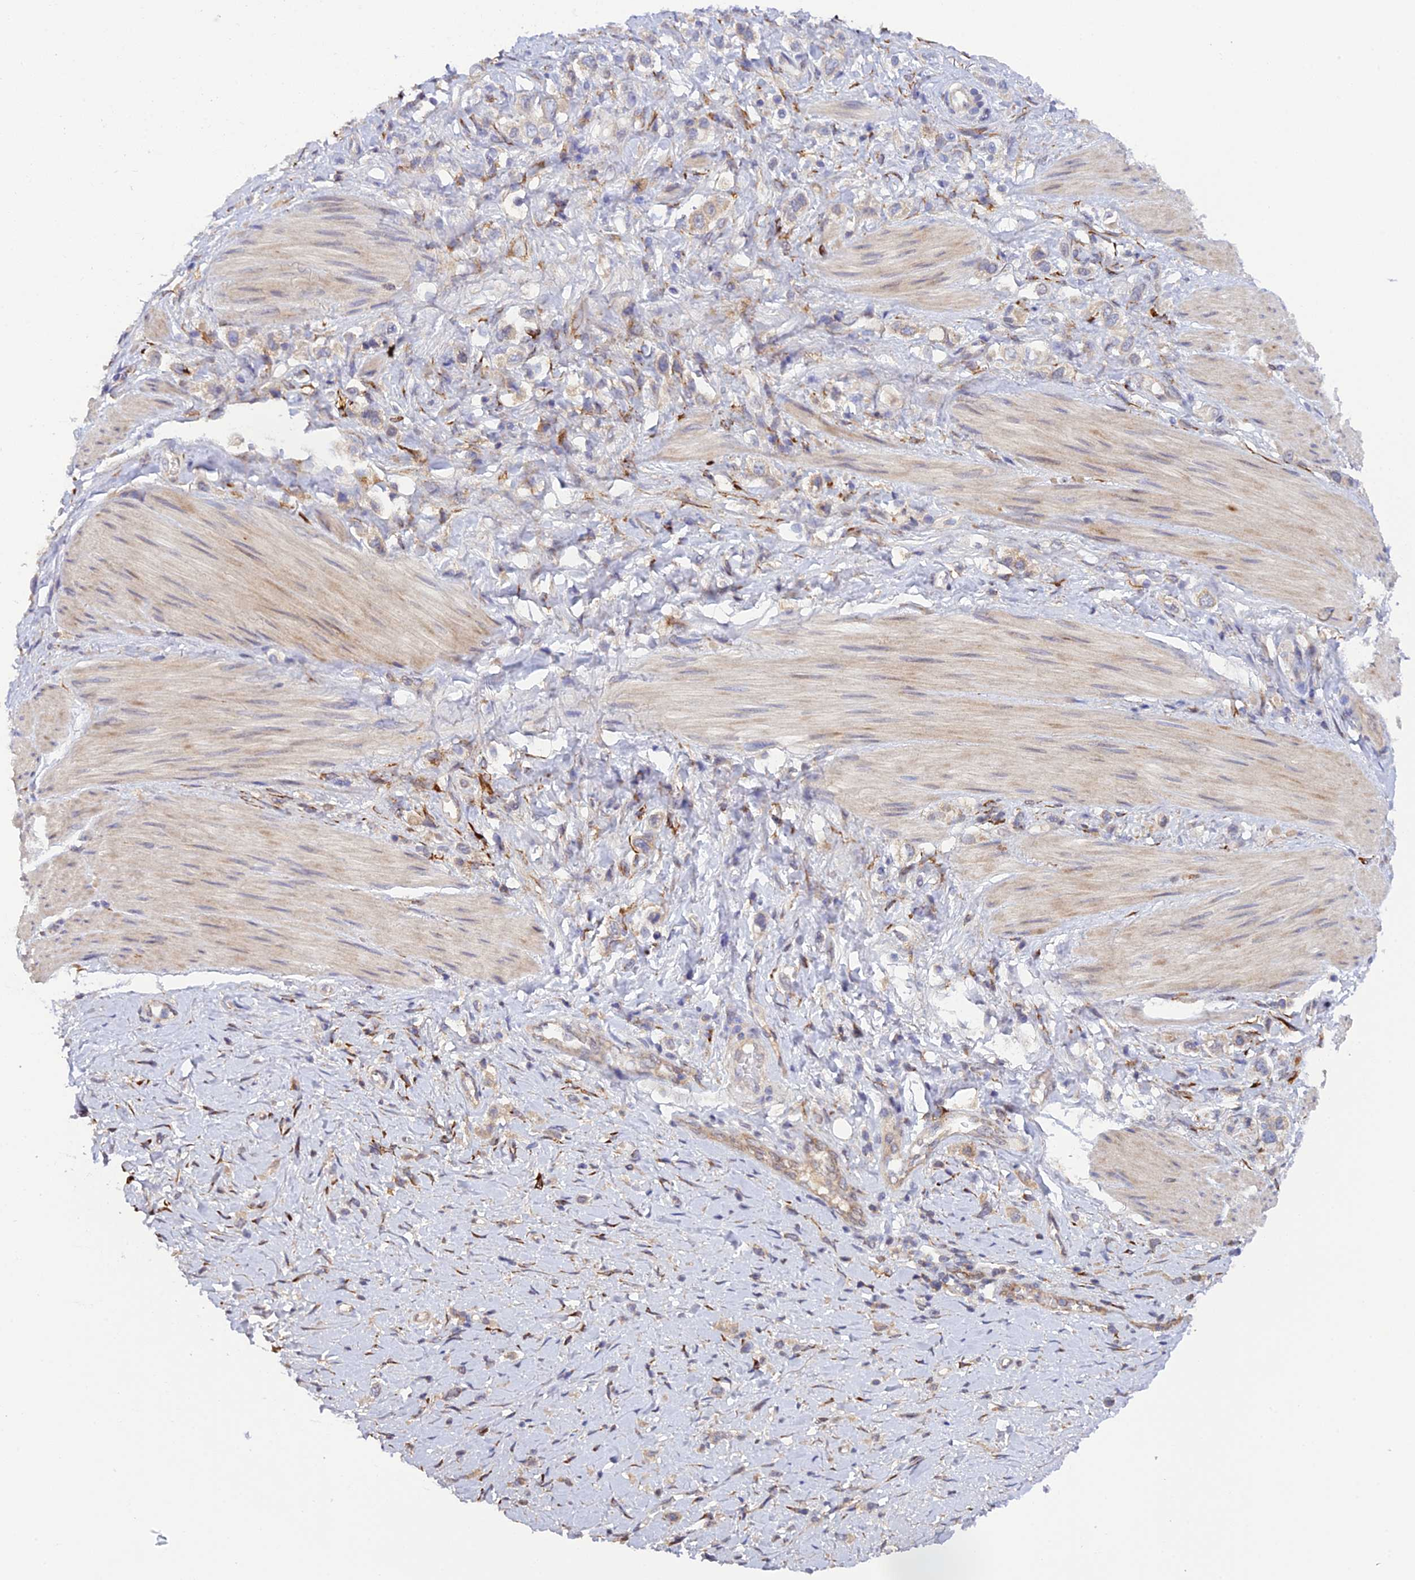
{"staining": {"intensity": "negative", "quantity": "none", "location": "none"}, "tissue": "stomach cancer", "cell_type": "Tumor cells", "image_type": "cancer", "snomed": [{"axis": "morphology", "description": "Adenocarcinoma, NOS"}, {"axis": "topography", "description": "Stomach"}], "caption": "There is no significant staining in tumor cells of stomach cancer (adenocarcinoma).", "gene": "P3H3", "patient": {"sex": "female", "age": 65}}